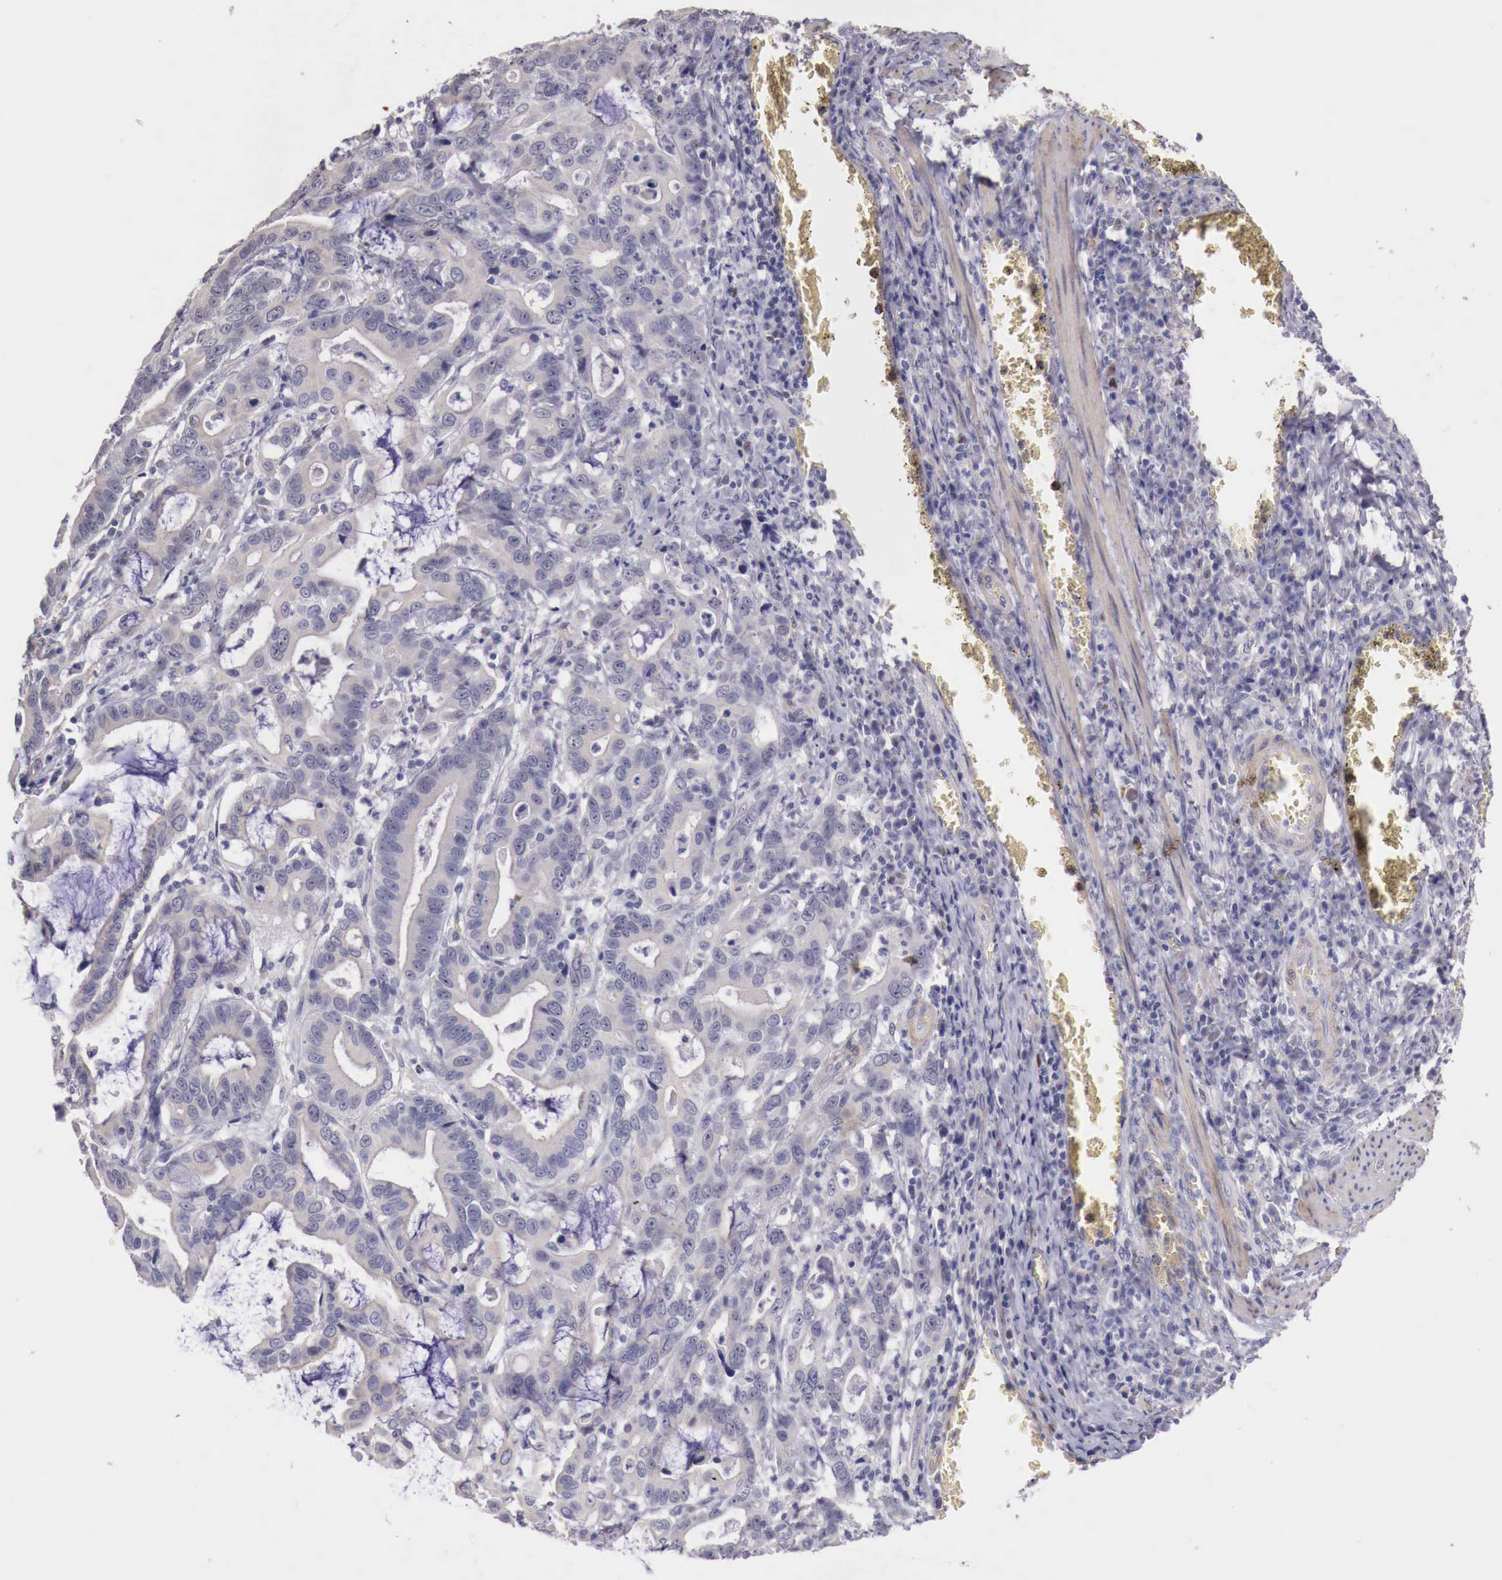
{"staining": {"intensity": "negative", "quantity": "none", "location": "none"}, "tissue": "stomach cancer", "cell_type": "Tumor cells", "image_type": "cancer", "snomed": [{"axis": "morphology", "description": "Adenocarcinoma, NOS"}, {"axis": "topography", "description": "Stomach, upper"}], "caption": "This is an immunohistochemistry micrograph of adenocarcinoma (stomach). There is no positivity in tumor cells.", "gene": "ENOX2", "patient": {"sex": "male", "age": 63}}